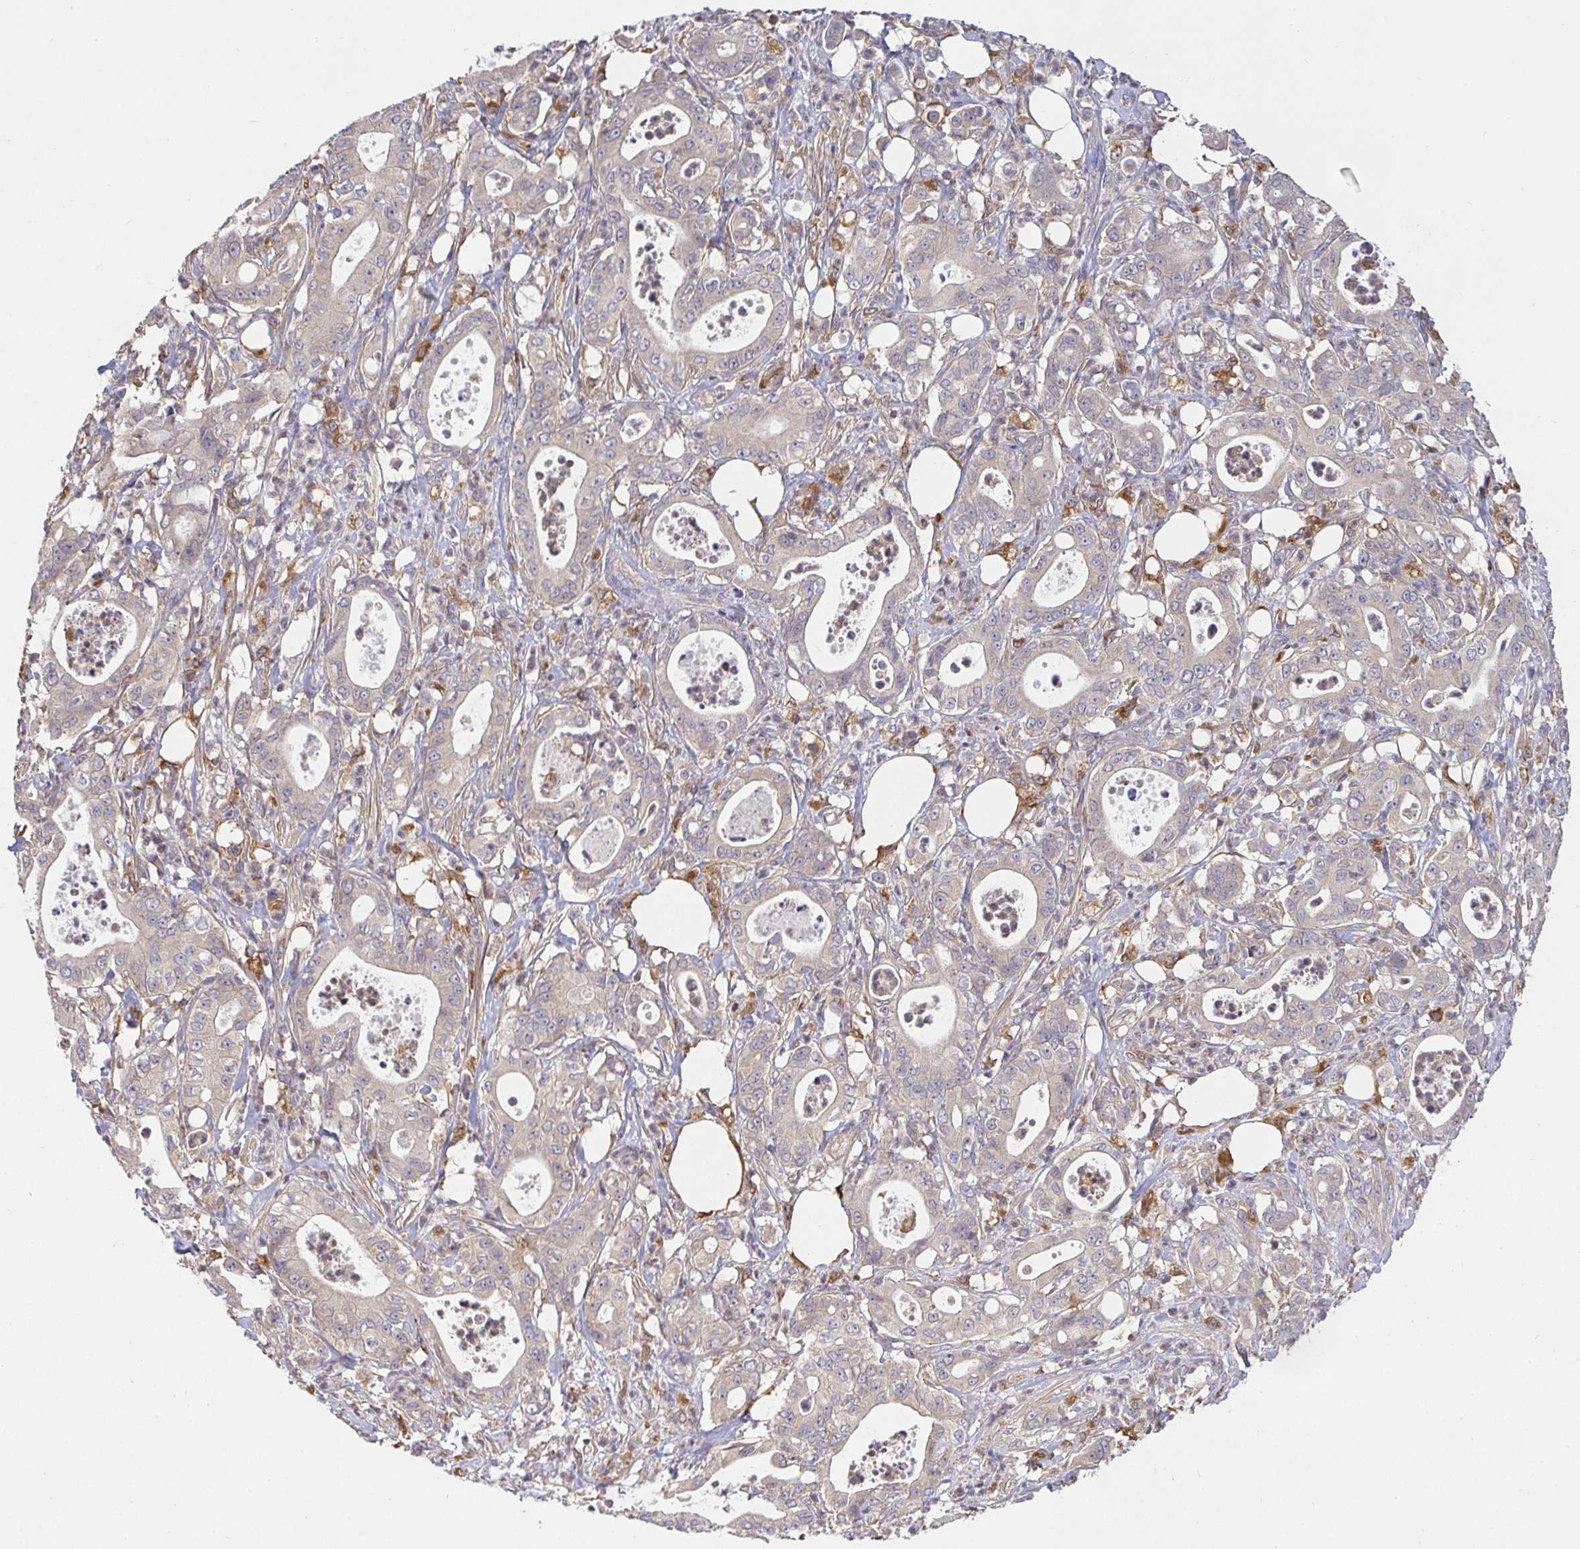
{"staining": {"intensity": "negative", "quantity": "none", "location": "none"}, "tissue": "pancreatic cancer", "cell_type": "Tumor cells", "image_type": "cancer", "snomed": [{"axis": "morphology", "description": "Adenocarcinoma, NOS"}, {"axis": "topography", "description": "Pancreas"}], "caption": "The IHC photomicrograph has no significant positivity in tumor cells of adenocarcinoma (pancreatic) tissue.", "gene": "ATP6V1F", "patient": {"sex": "male", "age": 71}}